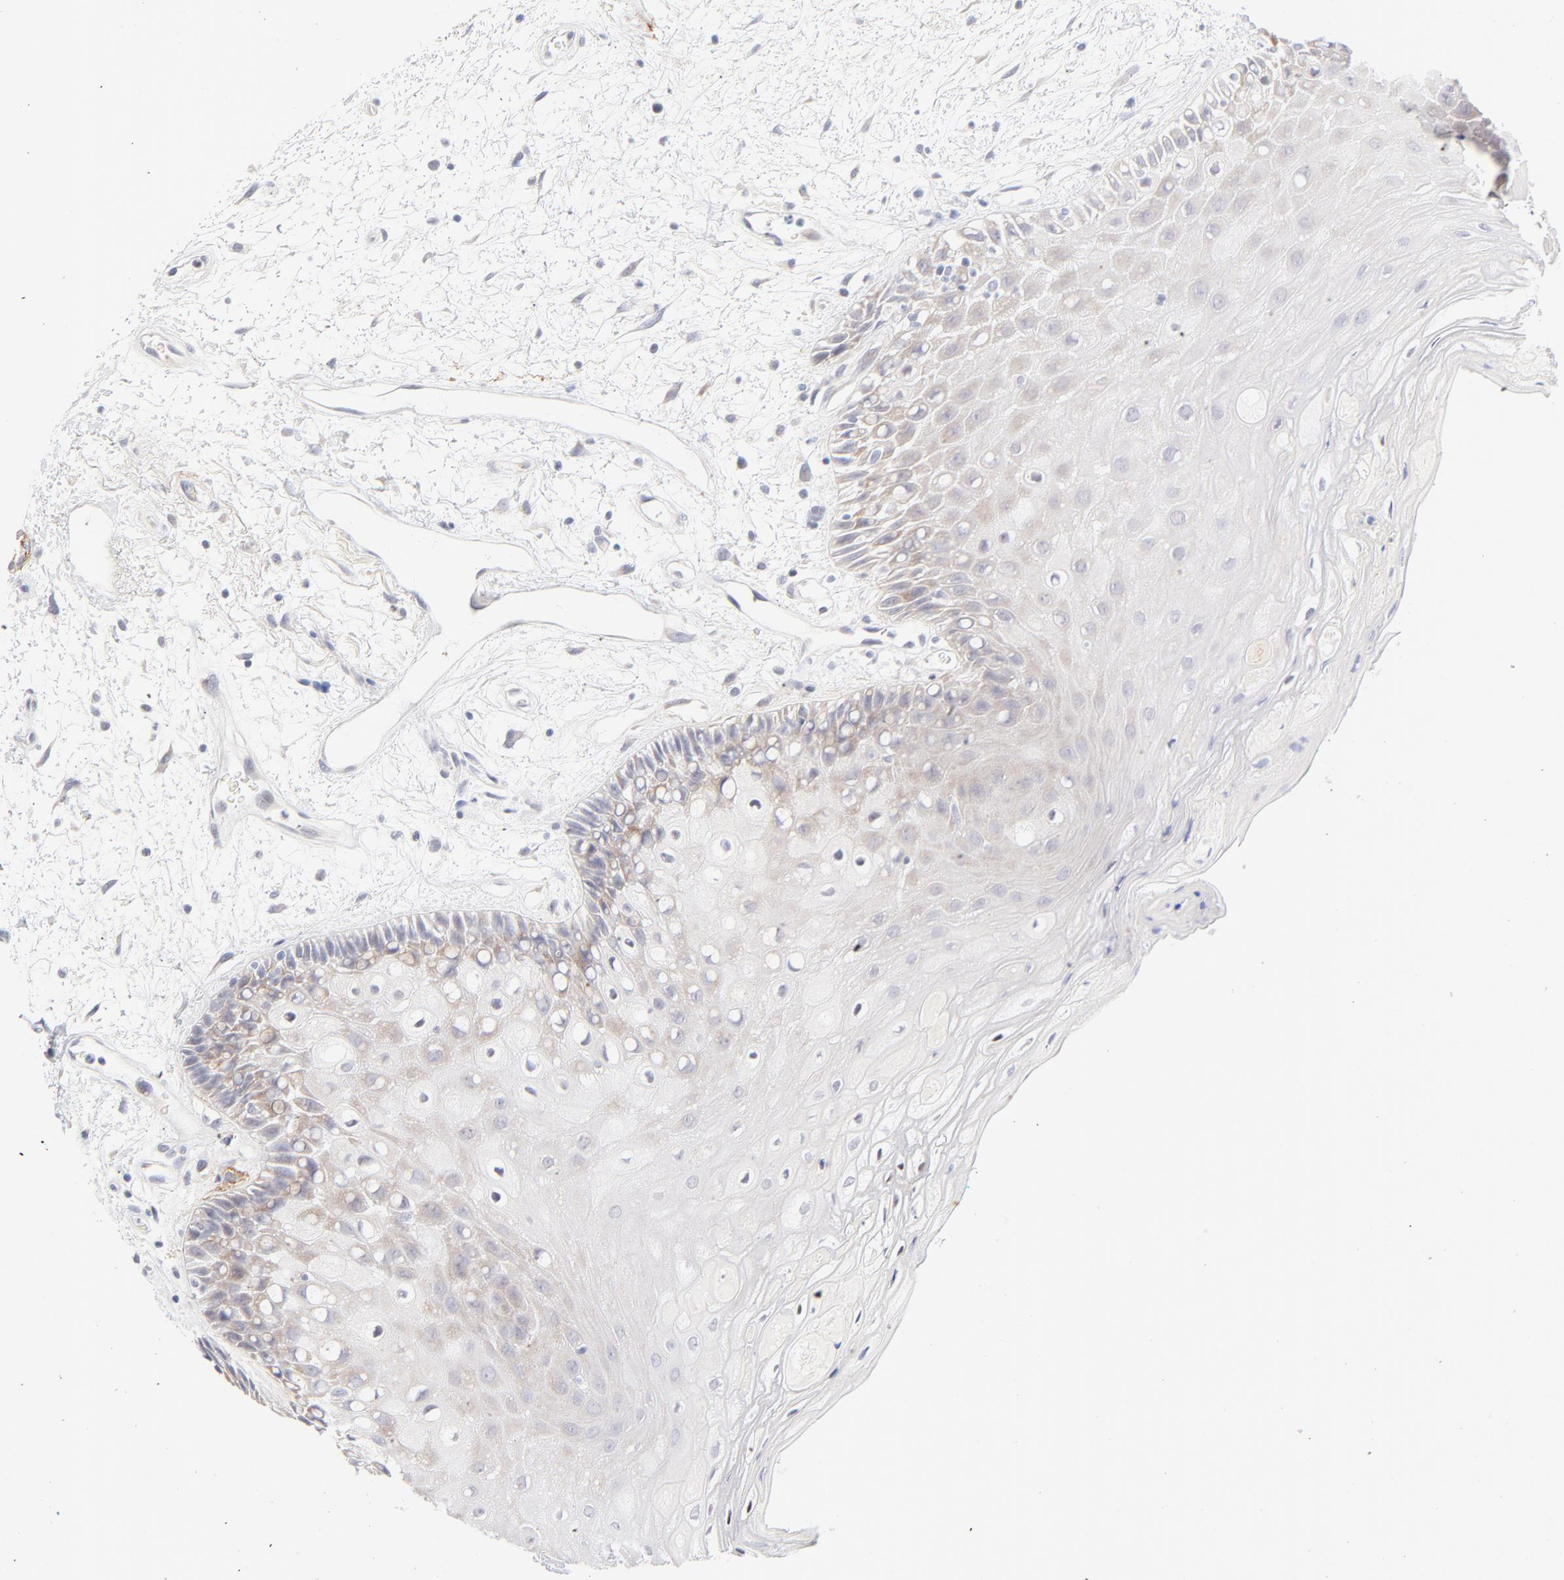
{"staining": {"intensity": "weak", "quantity": "<25%", "location": "cytoplasmic/membranous"}, "tissue": "oral mucosa", "cell_type": "Squamous epithelial cells", "image_type": "normal", "snomed": [{"axis": "morphology", "description": "Normal tissue, NOS"}, {"axis": "morphology", "description": "Squamous cell carcinoma, NOS"}, {"axis": "topography", "description": "Skeletal muscle"}, {"axis": "topography", "description": "Oral tissue"}, {"axis": "topography", "description": "Head-Neck"}], "caption": "Human oral mucosa stained for a protein using IHC displays no positivity in squamous epithelial cells.", "gene": "NPNT", "patient": {"sex": "female", "age": 84}}